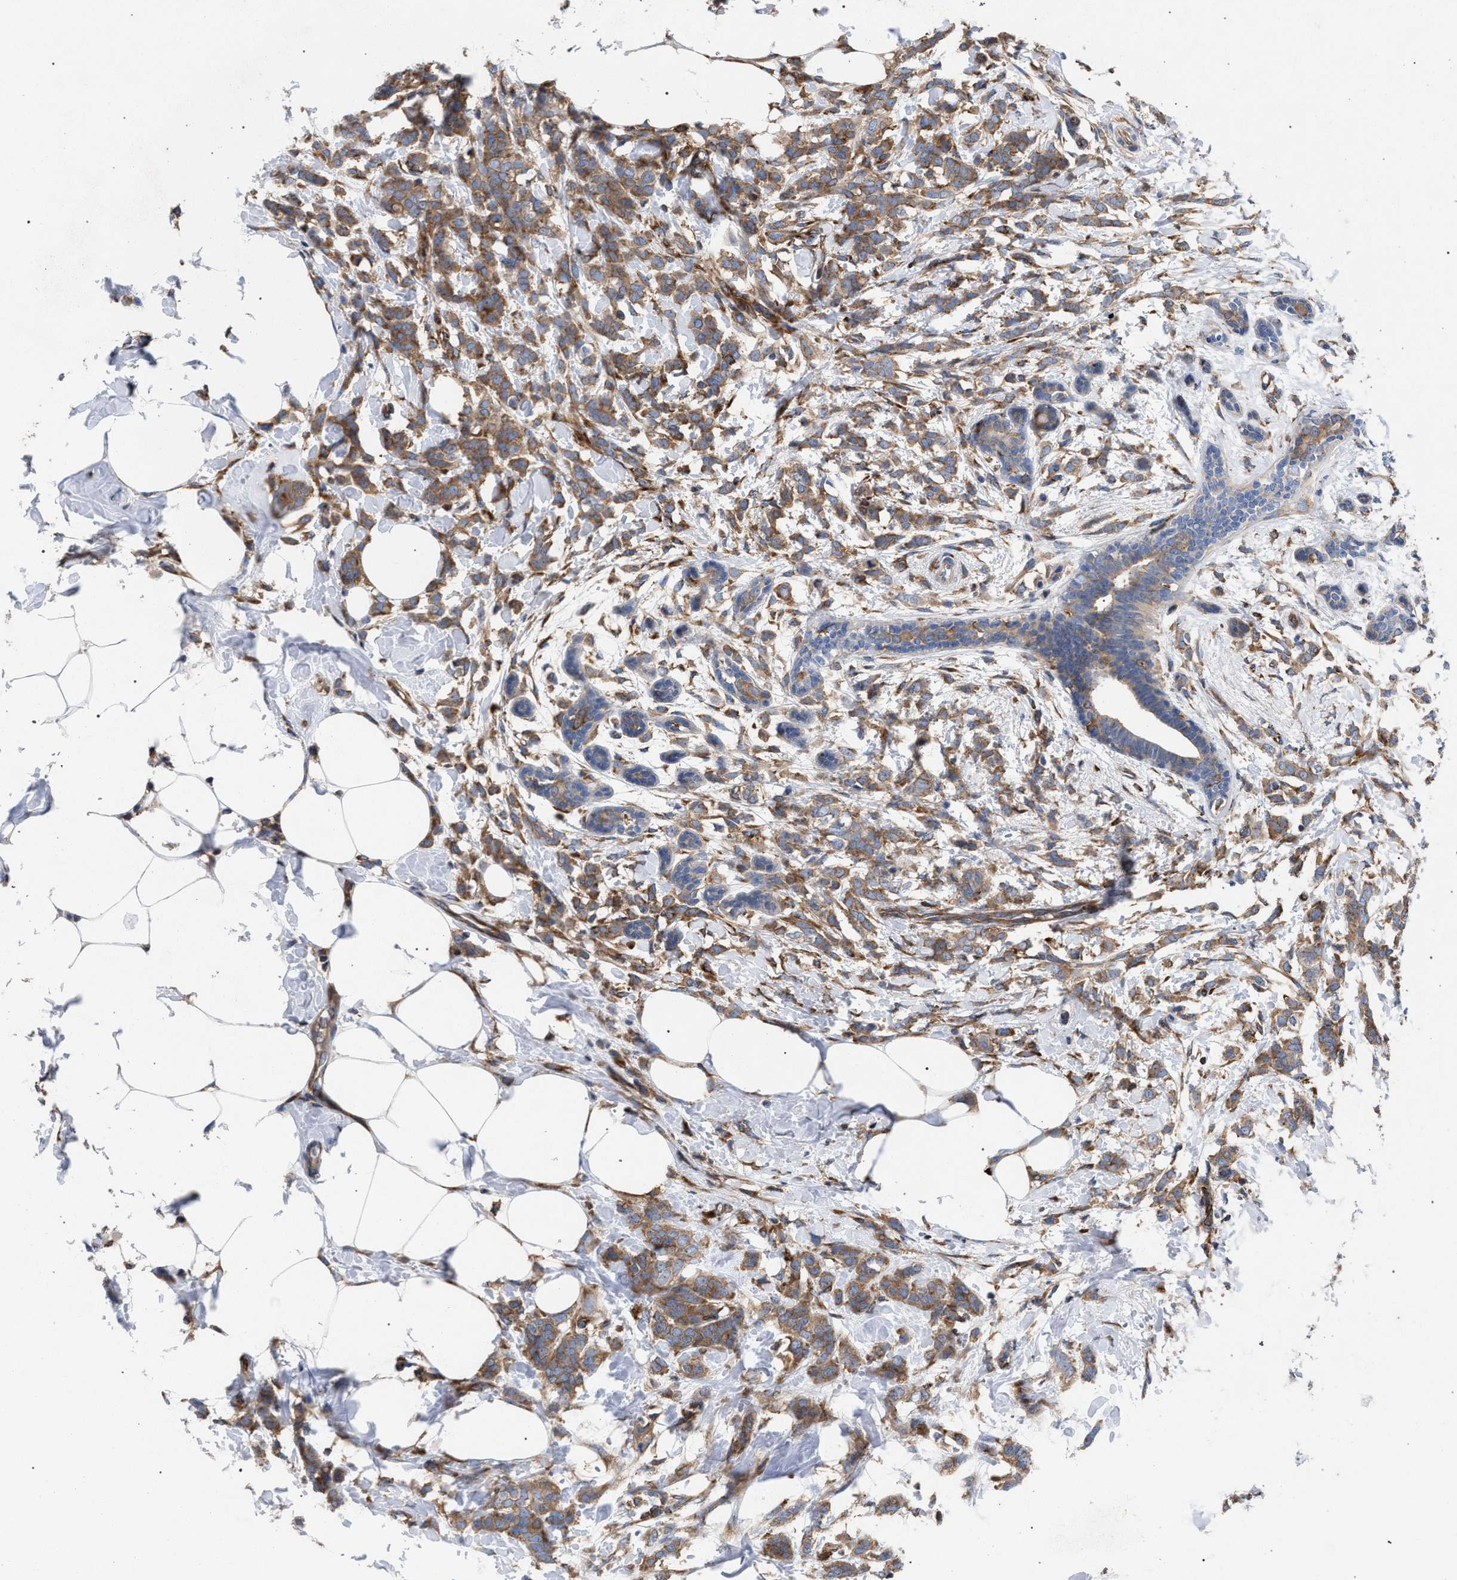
{"staining": {"intensity": "moderate", "quantity": ">75%", "location": "cytoplasmic/membranous"}, "tissue": "breast cancer", "cell_type": "Tumor cells", "image_type": "cancer", "snomed": [{"axis": "morphology", "description": "Lobular carcinoma, in situ"}, {"axis": "morphology", "description": "Lobular carcinoma"}, {"axis": "topography", "description": "Breast"}], "caption": "Immunohistochemical staining of human breast cancer (lobular carcinoma) reveals medium levels of moderate cytoplasmic/membranous protein positivity in about >75% of tumor cells.", "gene": "CDR2L", "patient": {"sex": "female", "age": 41}}